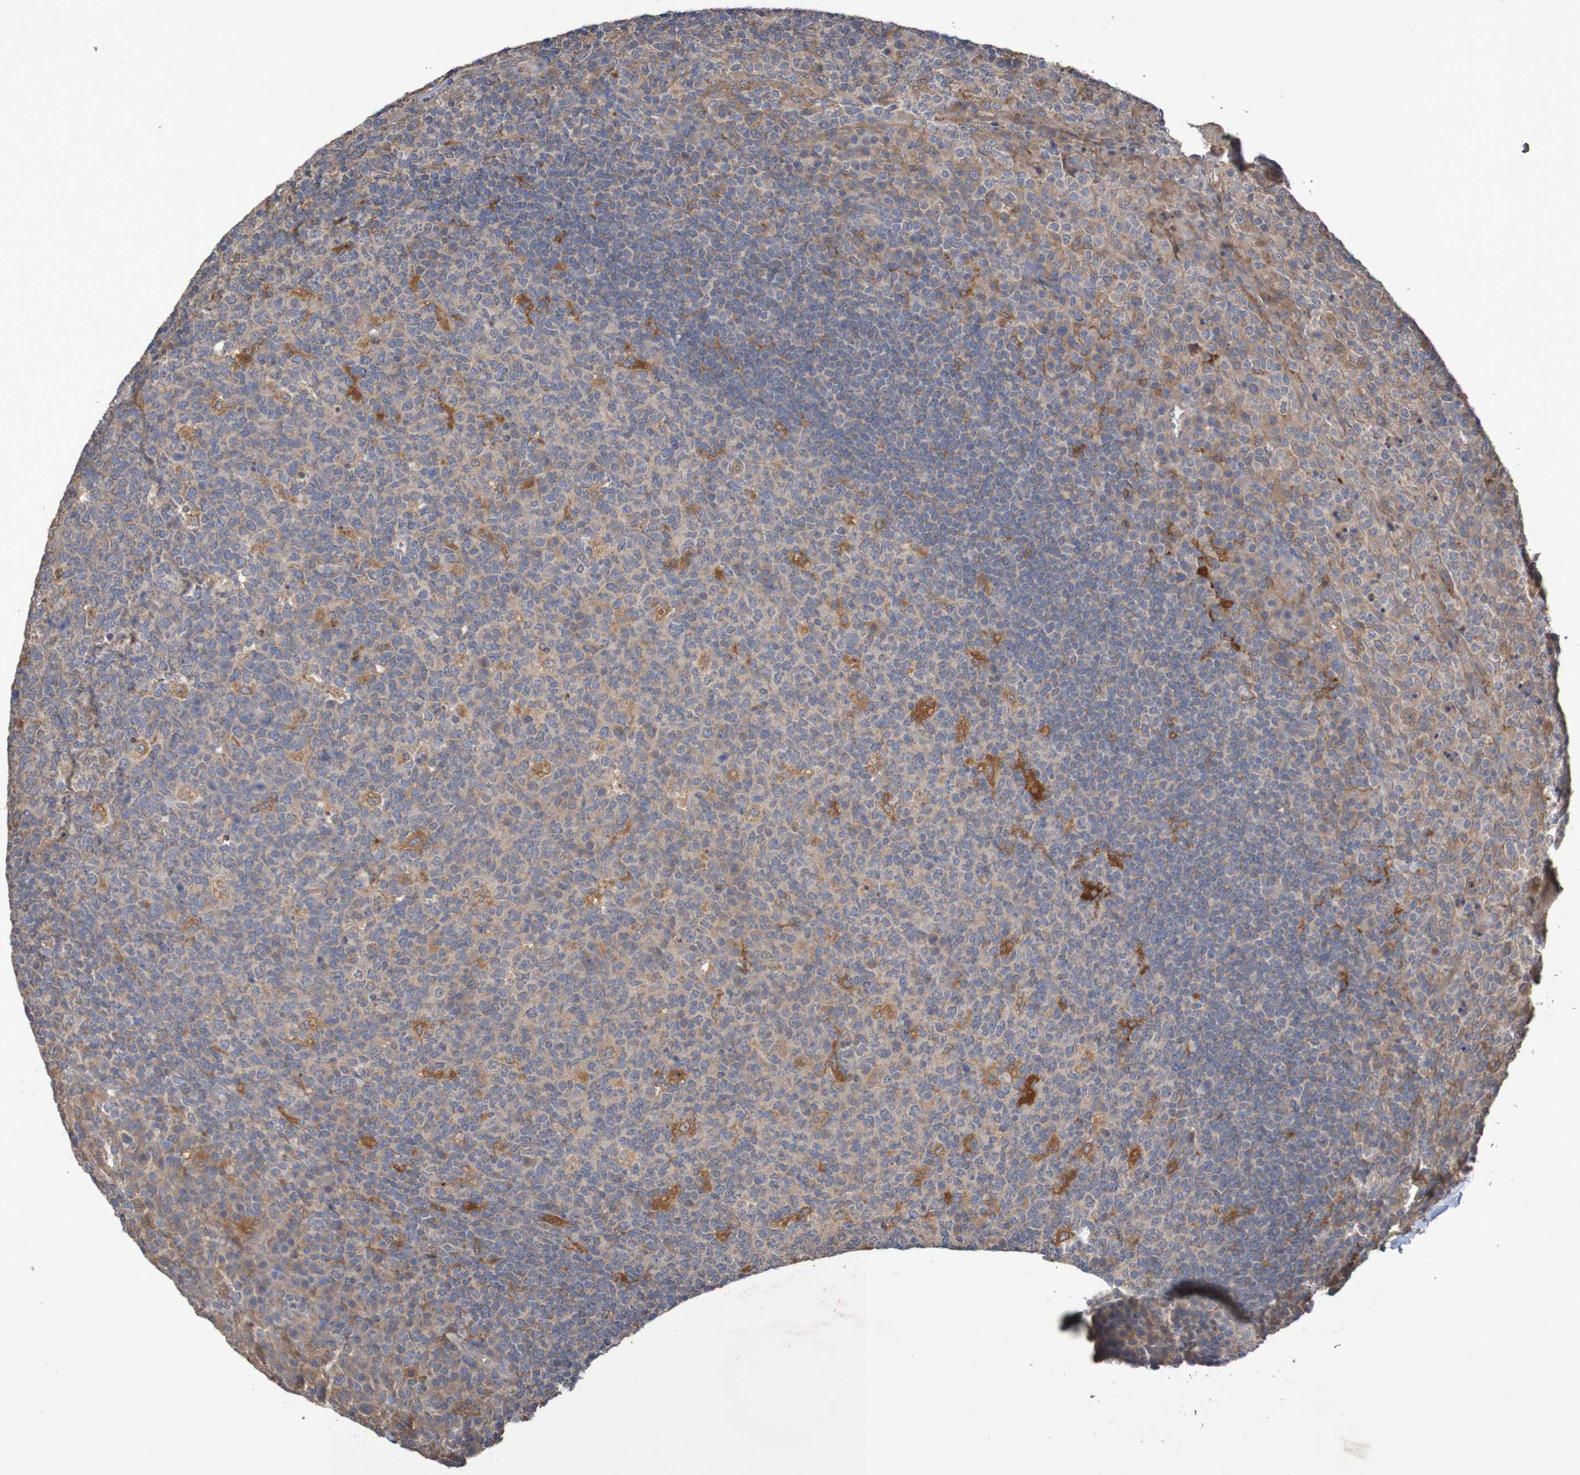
{"staining": {"intensity": "strong", "quantity": "<25%", "location": "cytoplasmic/membranous"}, "tissue": "tonsil", "cell_type": "Germinal center cells", "image_type": "normal", "snomed": [{"axis": "morphology", "description": "Normal tissue, NOS"}, {"axis": "topography", "description": "Tonsil"}], "caption": "Immunohistochemistry (IHC) image of unremarkable tonsil: tonsil stained using immunohistochemistry demonstrates medium levels of strong protein expression localized specifically in the cytoplasmic/membranous of germinal center cells, appearing as a cytoplasmic/membranous brown color.", "gene": "PHYH", "patient": {"sex": "male", "age": 17}}